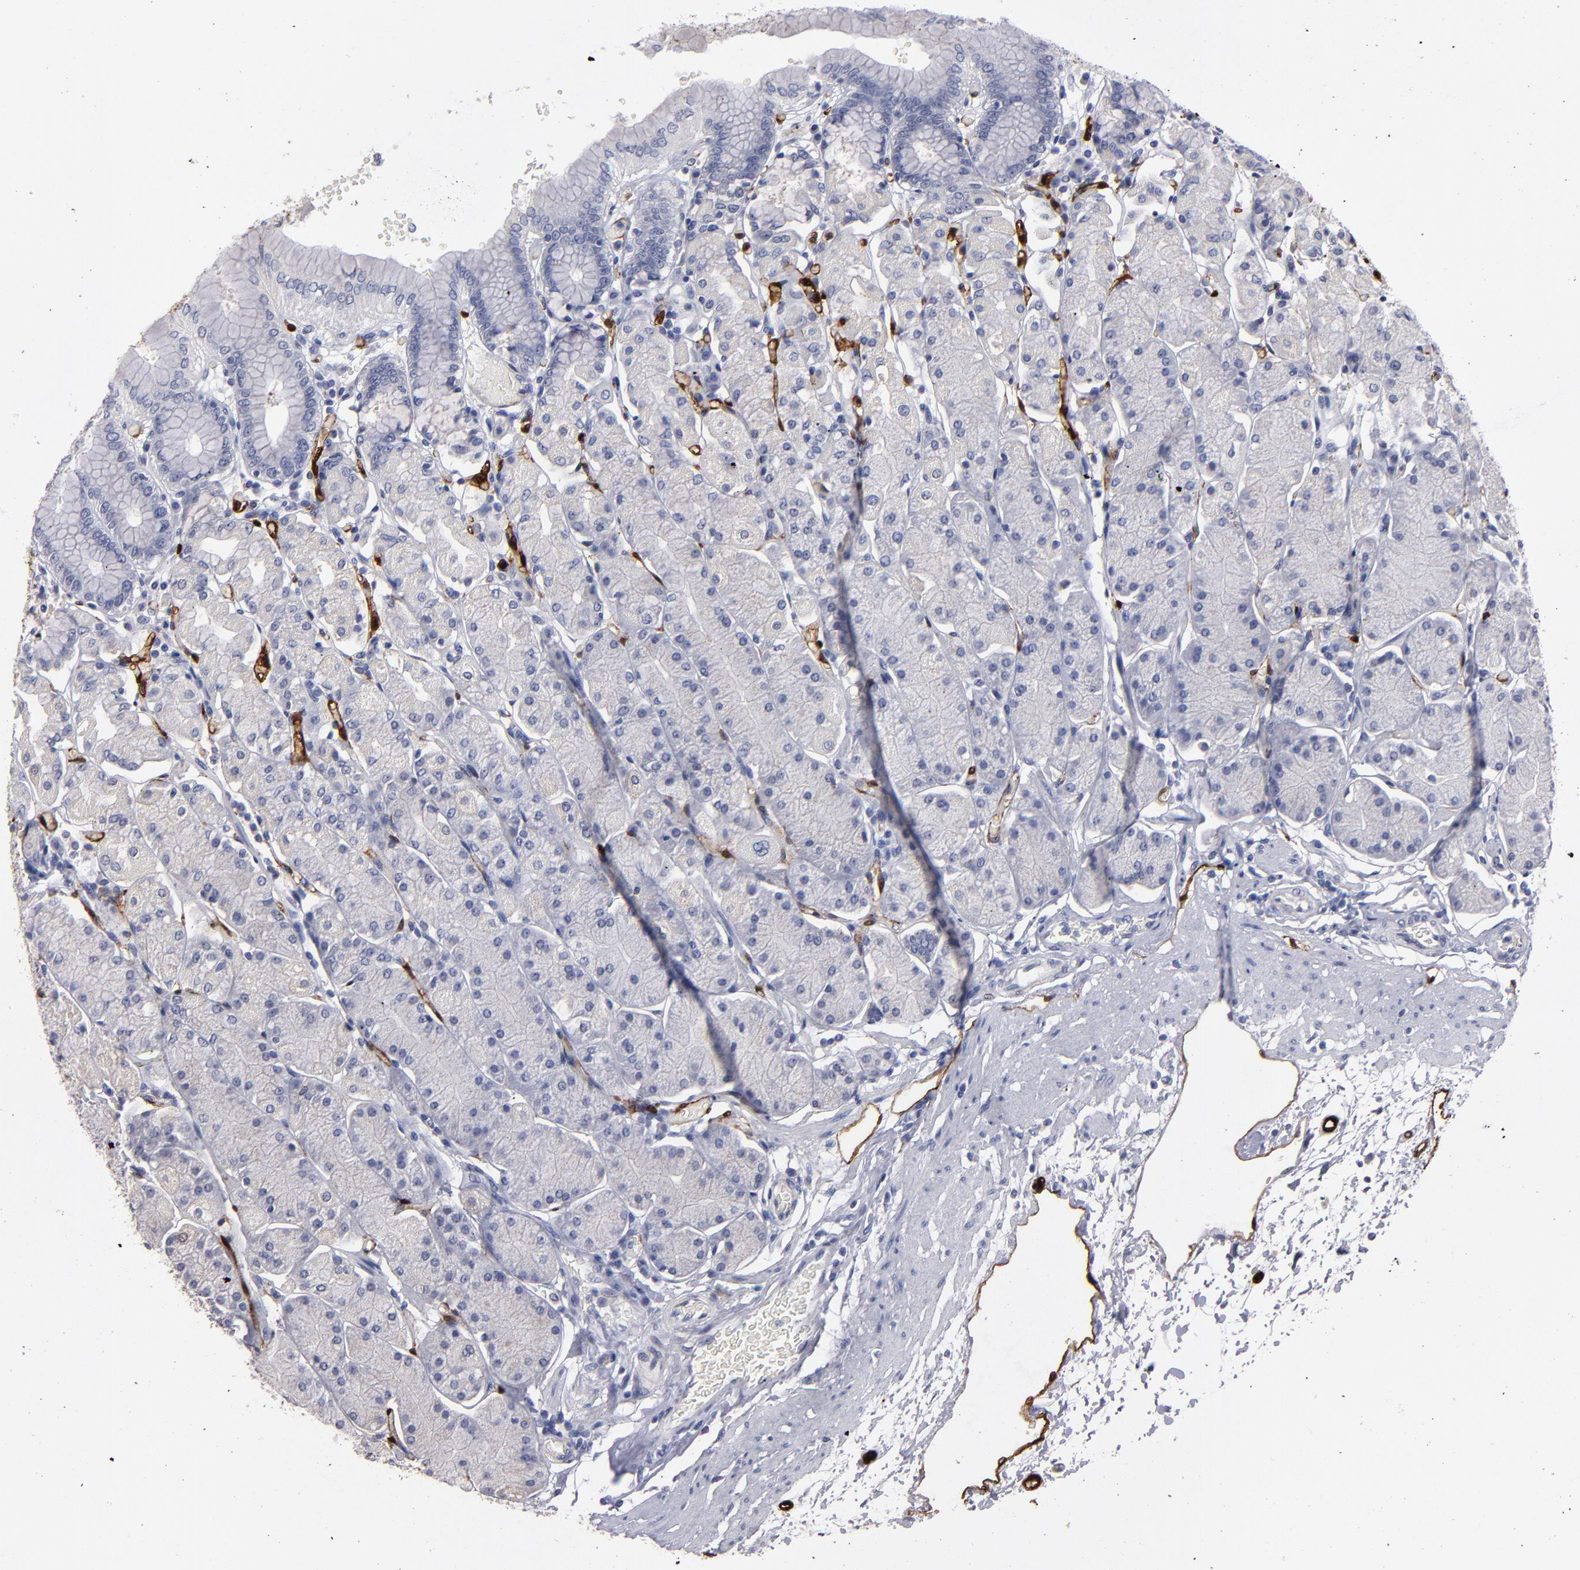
{"staining": {"intensity": "negative", "quantity": "none", "location": "none"}, "tissue": "stomach", "cell_type": "Glandular cells", "image_type": "normal", "snomed": [{"axis": "morphology", "description": "Normal tissue, NOS"}, {"axis": "topography", "description": "Stomach, upper"}, {"axis": "topography", "description": "Stomach"}], "caption": "There is no significant staining in glandular cells of stomach. (DAB (3,3'-diaminobenzidine) immunohistochemistry with hematoxylin counter stain).", "gene": "FABP4", "patient": {"sex": "male", "age": 76}}